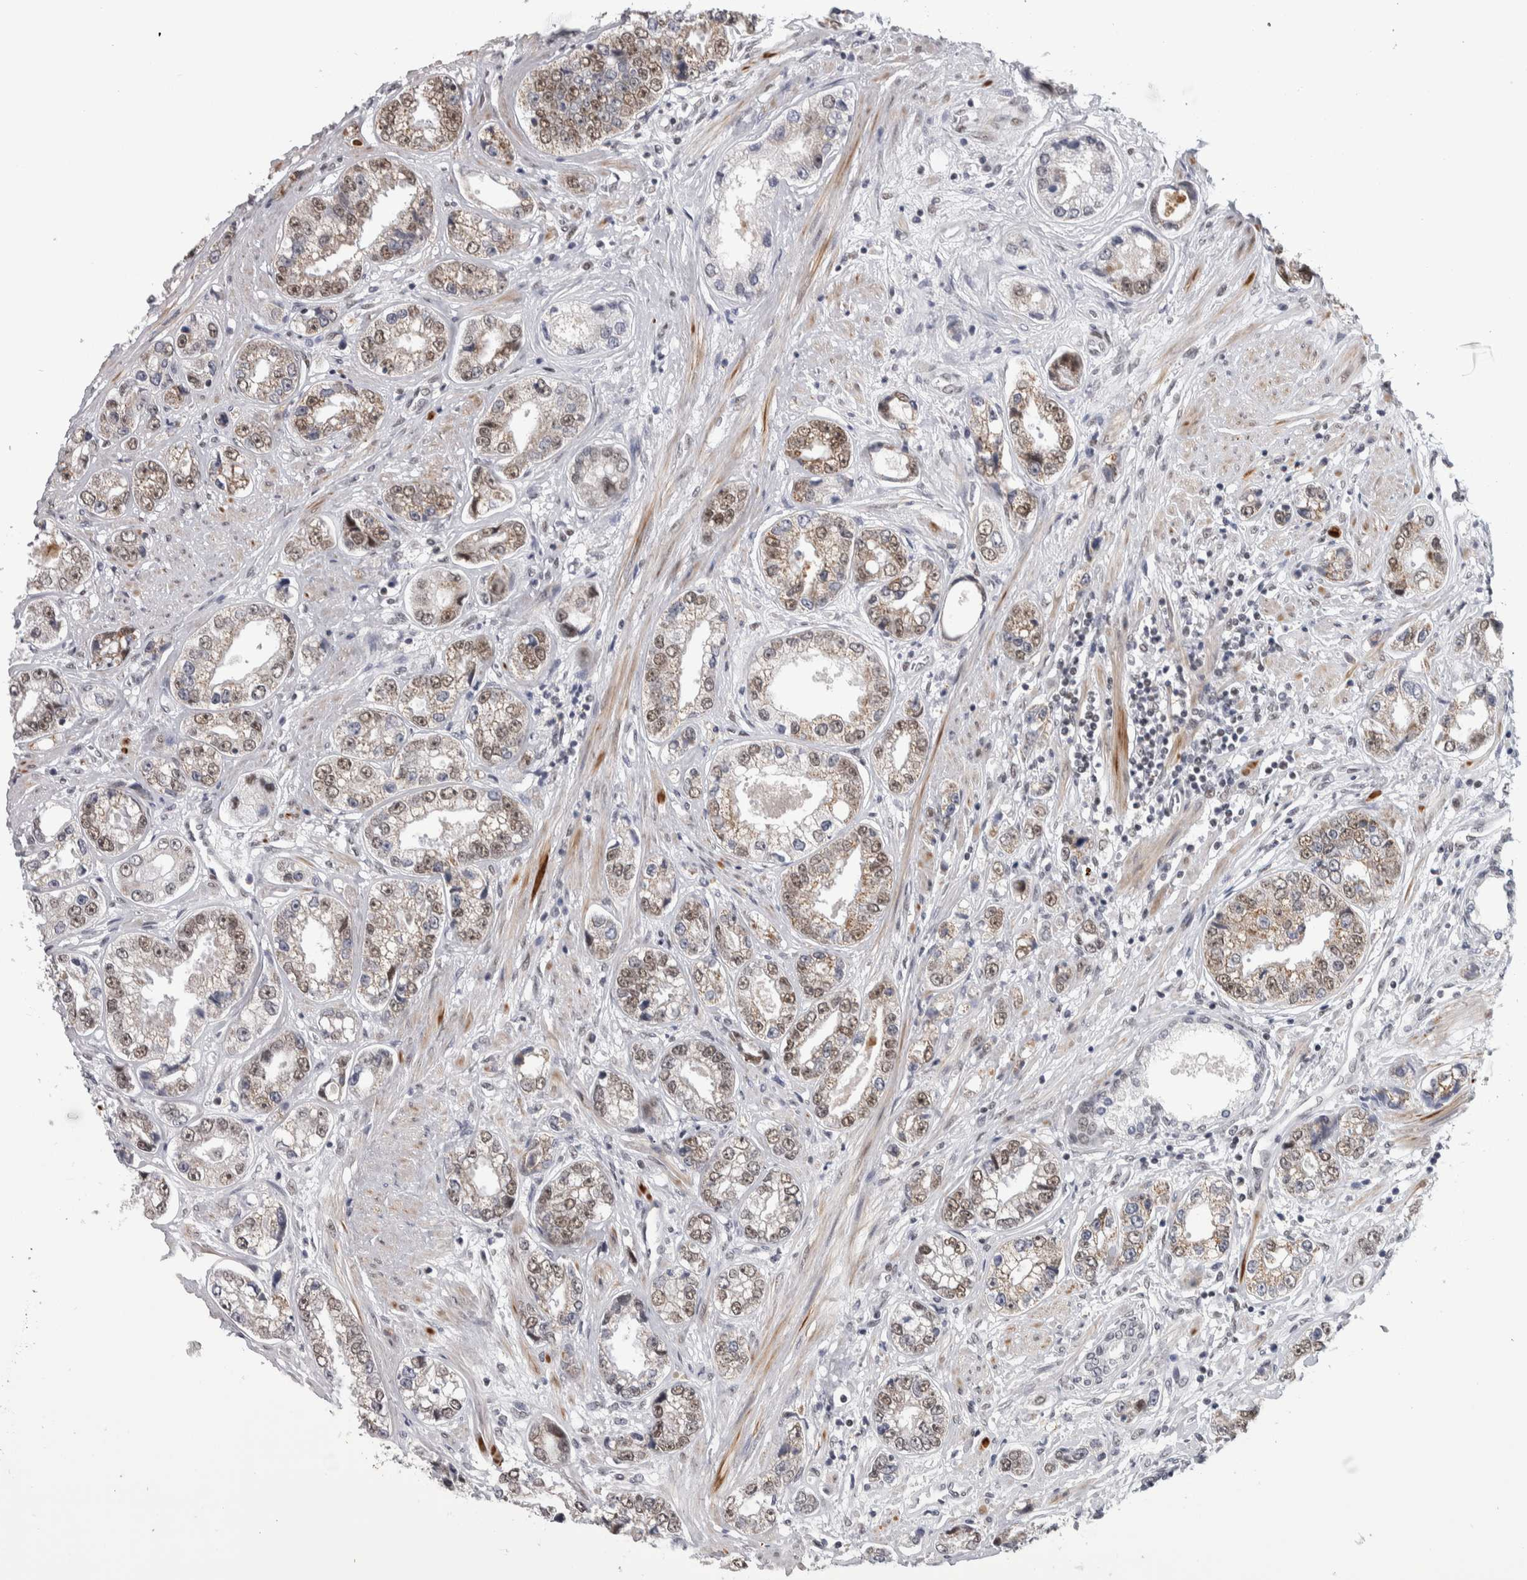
{"staining": {"intensity": "moderate", "quantity": ">75%", "location": "cytoplasmic/membranous,nuclear"}, "tissue": "prostate cancer", "cell_type": "Tumor cells", "image_type": "cancer", "snomed": [{"axis": "morphology", "description": "Adenocarcinoma, High grade"}, {"axis": "topography", "description": "Prostate"}], "caption": "High-grade adenocarcinoma (prostate) was stained to show a protein in brown. There is medium levels of moderate cytoplasmic/membranous and nuclear staining in about >75% of tumor cells. (brown staining indicates protein expression, while blue staining denotes nuclei).", "gene": "HEXIM2", "patient": {"sex": "male", "age": 61}}